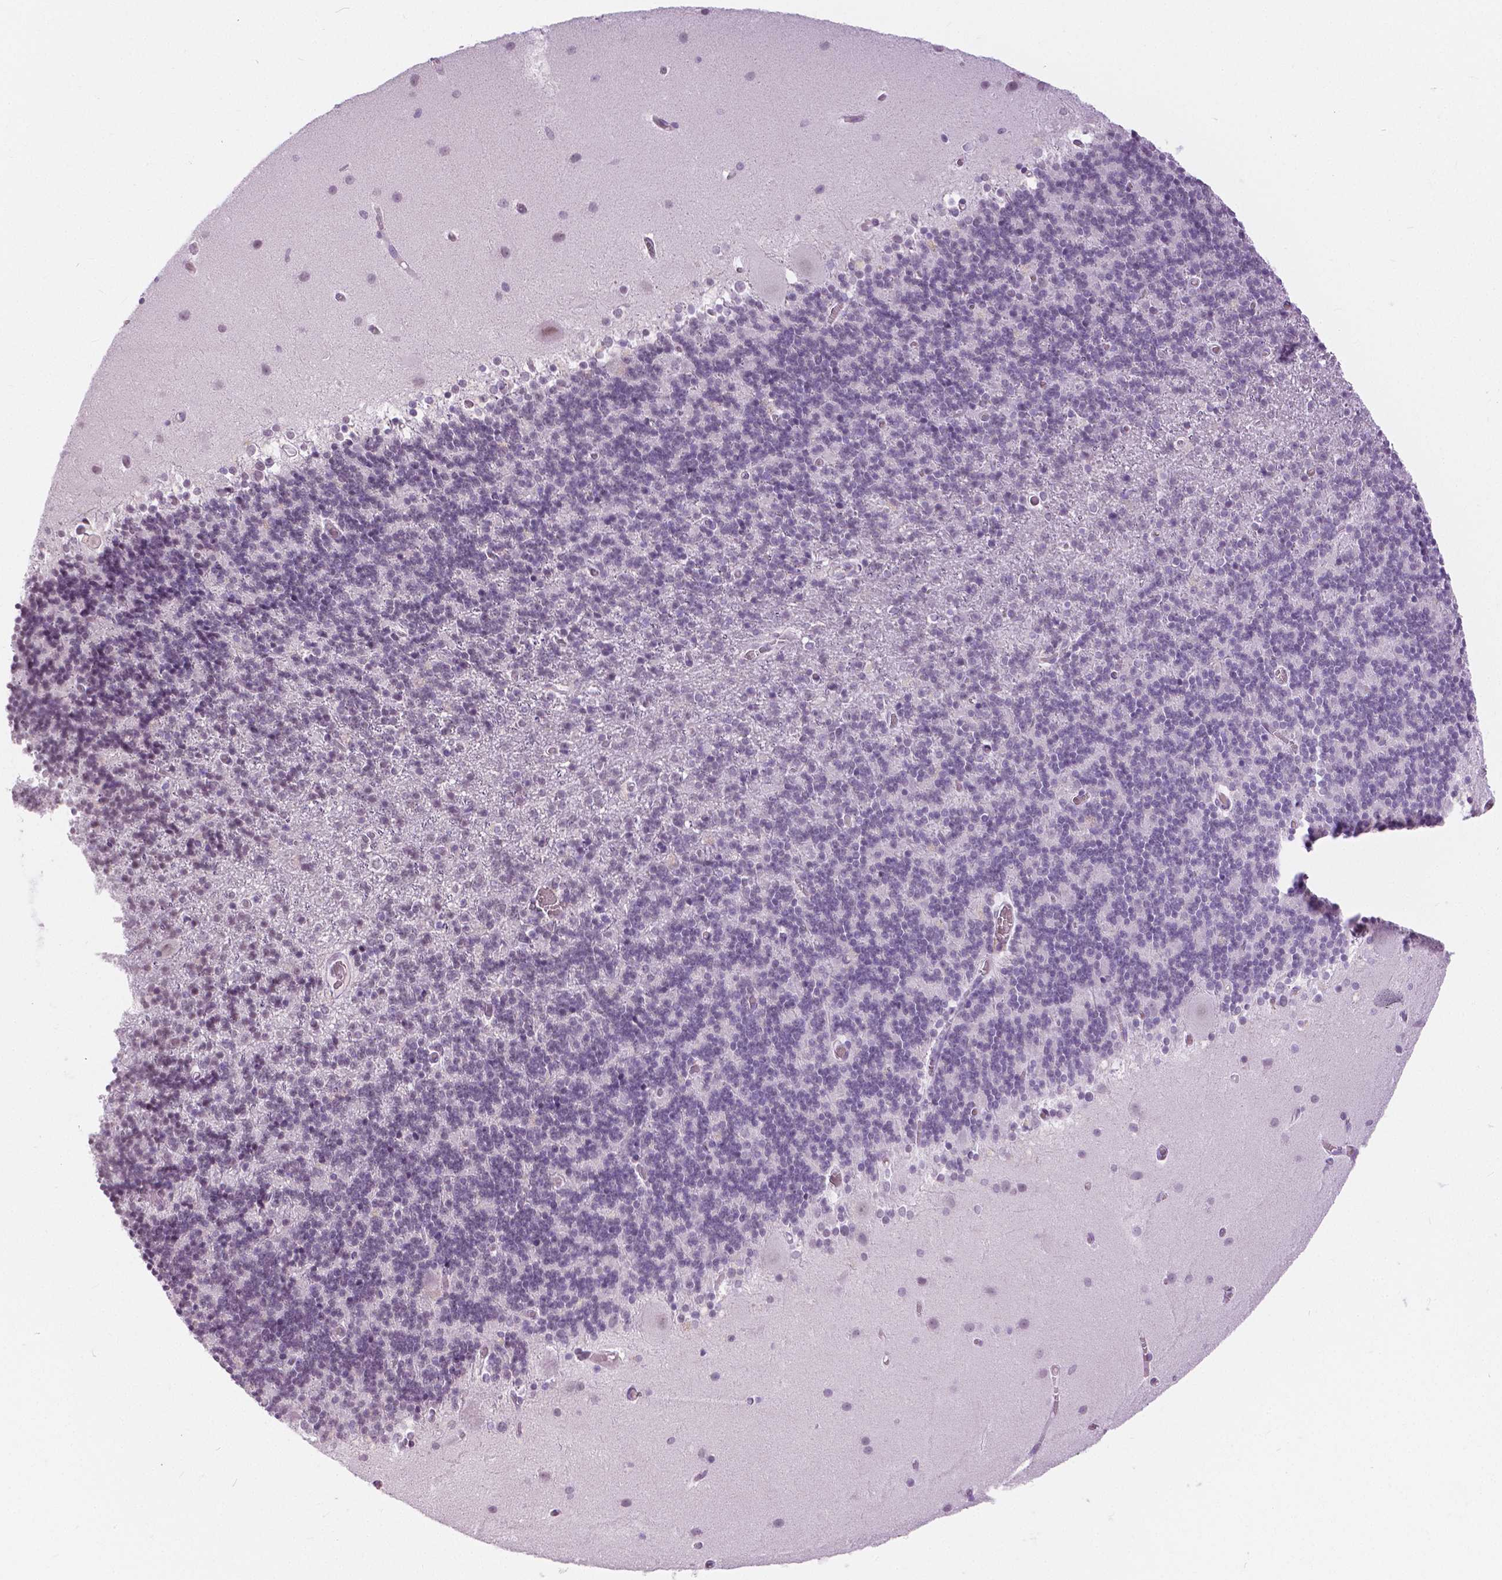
{"staining": {"intensity": "negative", "quantity": "none", "location": "none"}, "tissue": "cerebellum", "cell_type": "Cells in granular layer", "image_type": "normal", "snomed": [{"axis": "morphology", "description": "Normal tissue, NOS"}, {"axis": "topography", "description": "Cerebellum"}], "caption": "Immunohistochemistry (IHC) of benign human cerebellum reveals no positivity in cells in granular layer.", "gene": "MYOM1", "patient": {"sex": "male", "age": 70}}